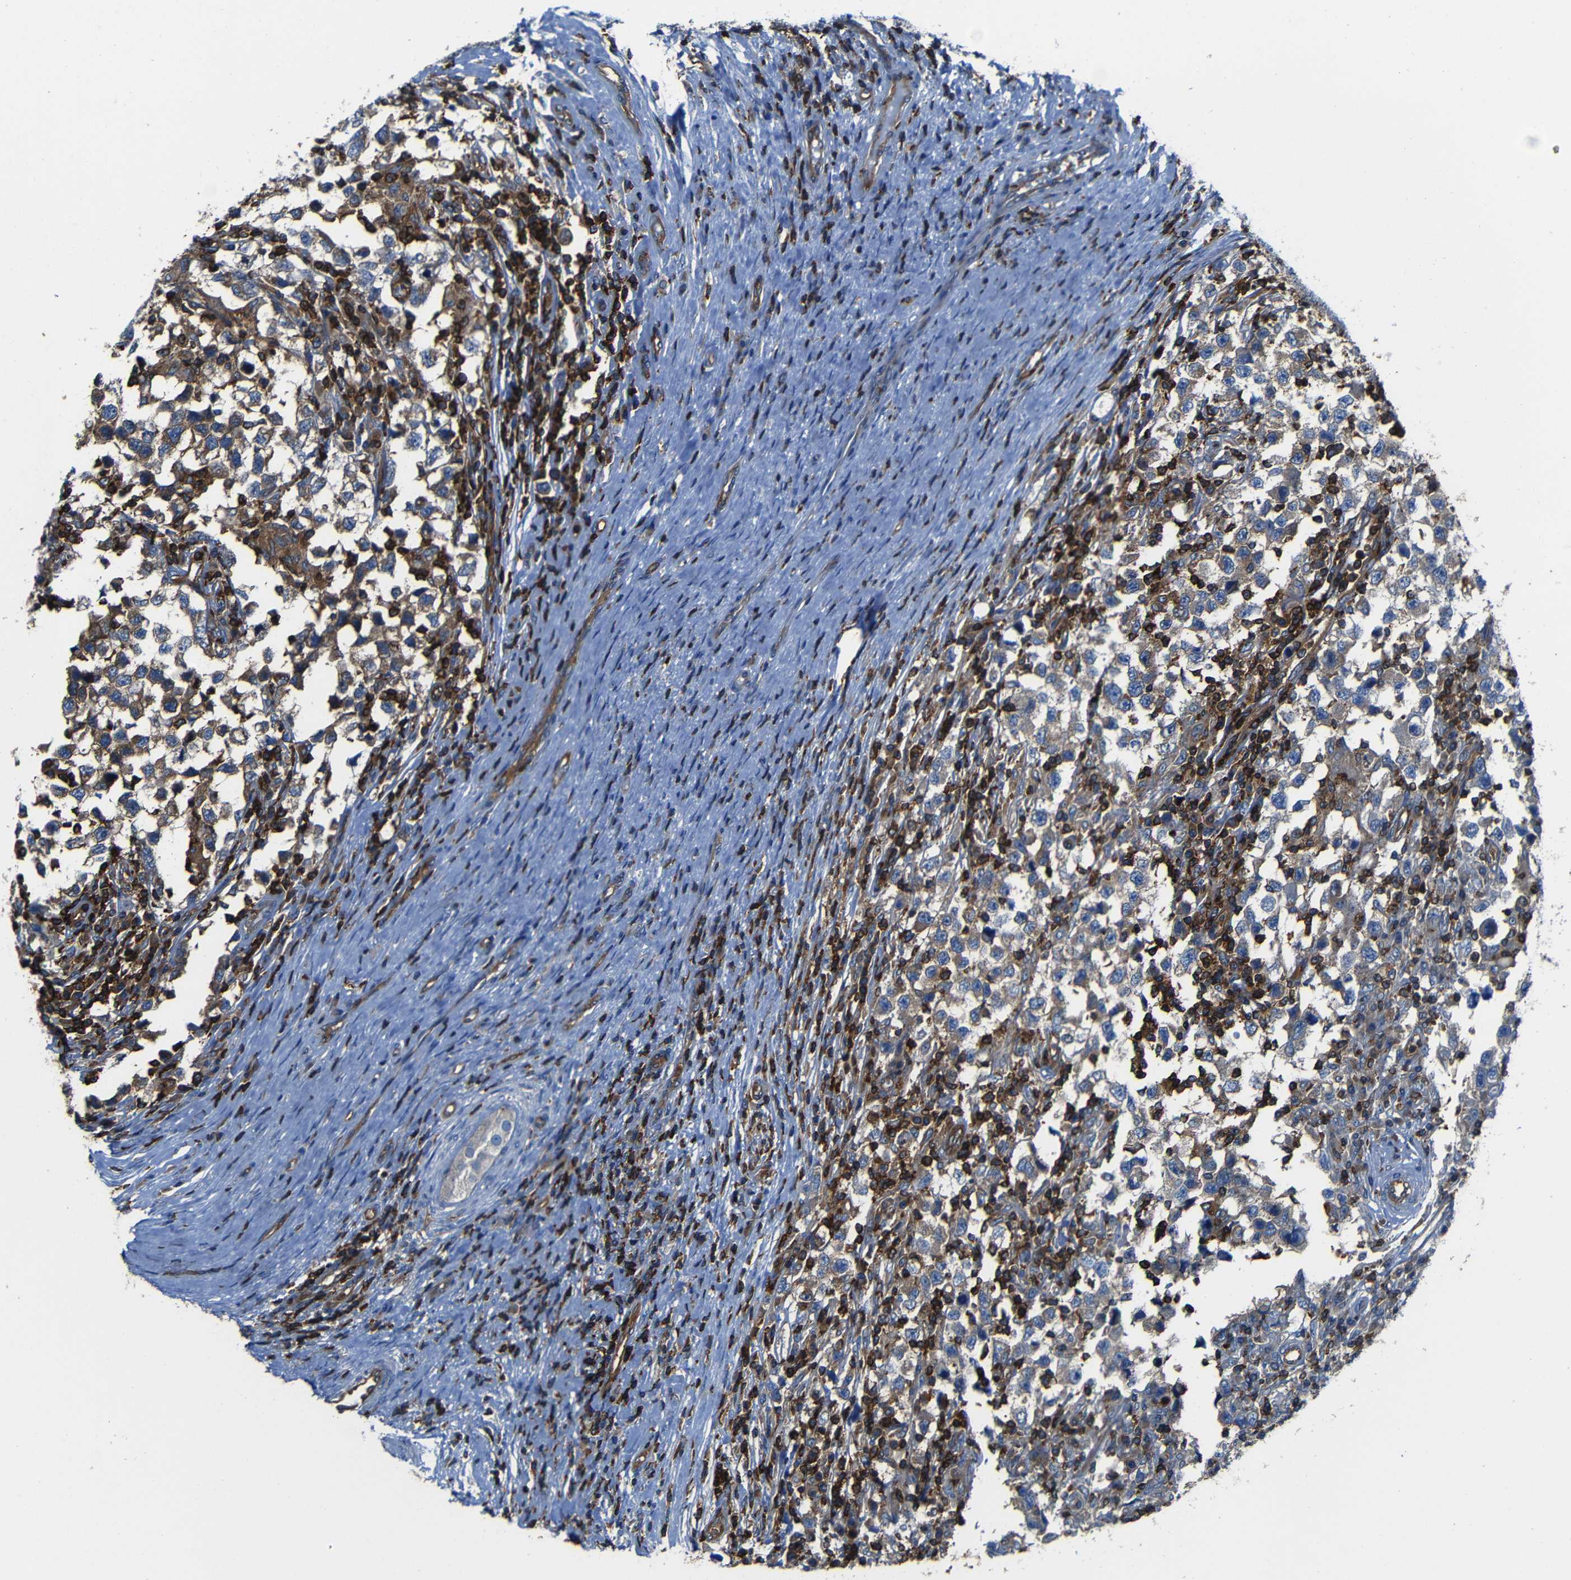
{"staining": {"intensity": "moderate", "quantity": ">75%", "location": "cytoplasmic/membranous"}, "tissue": "testis cancer", "cell_type": "Tumor cells", "image_type": "cancer", "snomed": [{"axis": "morphology", "description": "Carcinoma, Embryonal, NOS"}, {"axis": "topography", "description": "Testis"}], "caption": "An immunohistochemistry (IHC) micrograph of tumor tissue is shown. Protein staining in brown shows moderate cytoplasmic/membranous positivity in testis cancer (embryonal carcinoma) within tumor cells. (DAB IHC, brown staining for protein, blue staining for nuclei).", "gene": "ARHGEF1", "patient": {"sex": "male", "age": 21}}